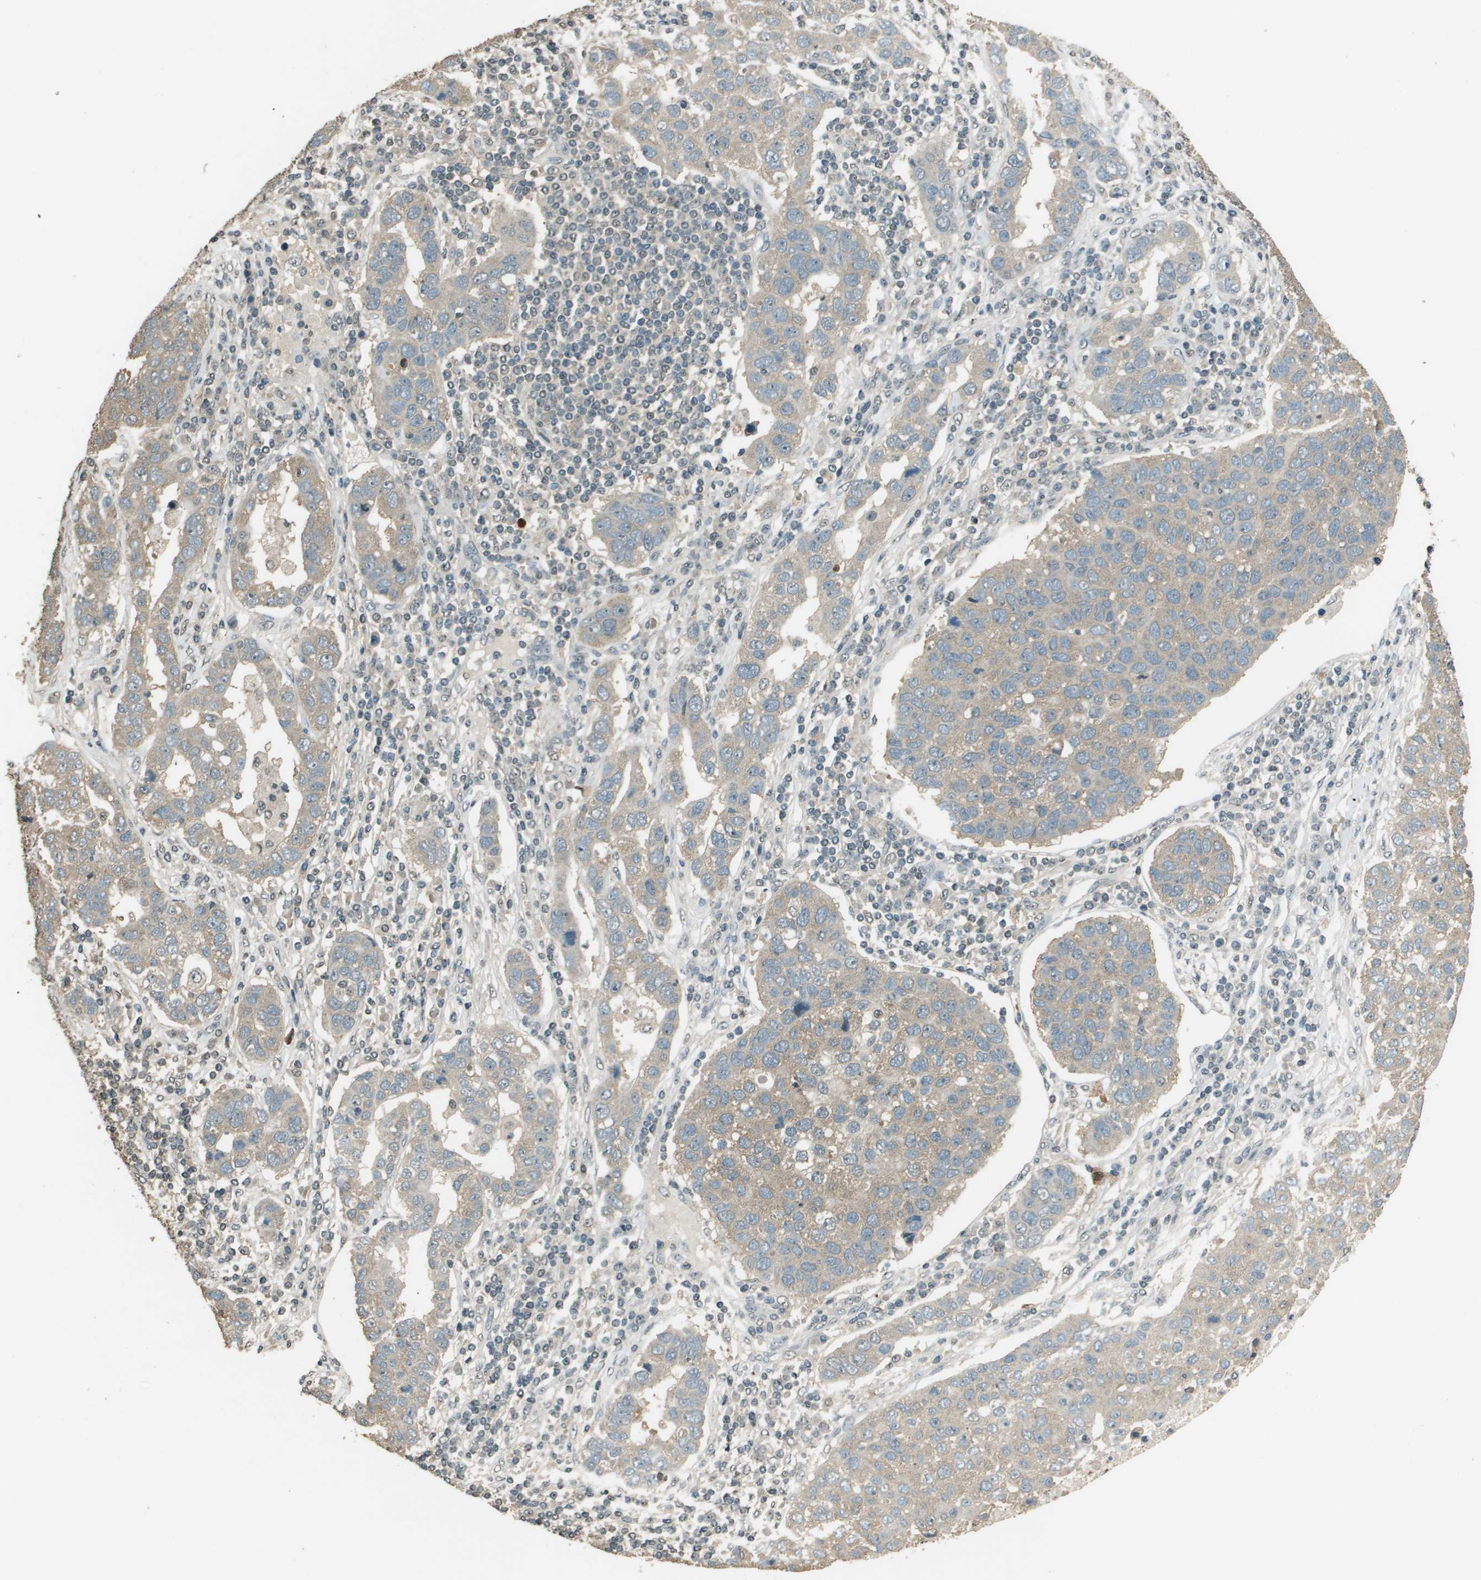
{"staining": {"intensity": "weak", "quantity": ">75%", "location": "cytoplasmic/membranous"}, "tissue": "pancreatic cancer", "cell_type": "Tumor cells", "image_type": "cancer", "snomed": [{"axis": "morphology", "description": "Adenocarcinoma, NOS"}, {"axis": "topography", "description": "Pancreas"}], "caption": "Pancreatic cancer (adenocarcinoma) was stained to show a protein in brown. There is low levels of weak cytoplasmic/membranous staining in about >75% of tumor cells. (DAB (3,3'-diaminobenzidine) IHC, brown staining for protein, blue staining for nuclei).", "gene": "SDC3", "patient": {"sex": "female", "age": 61}}